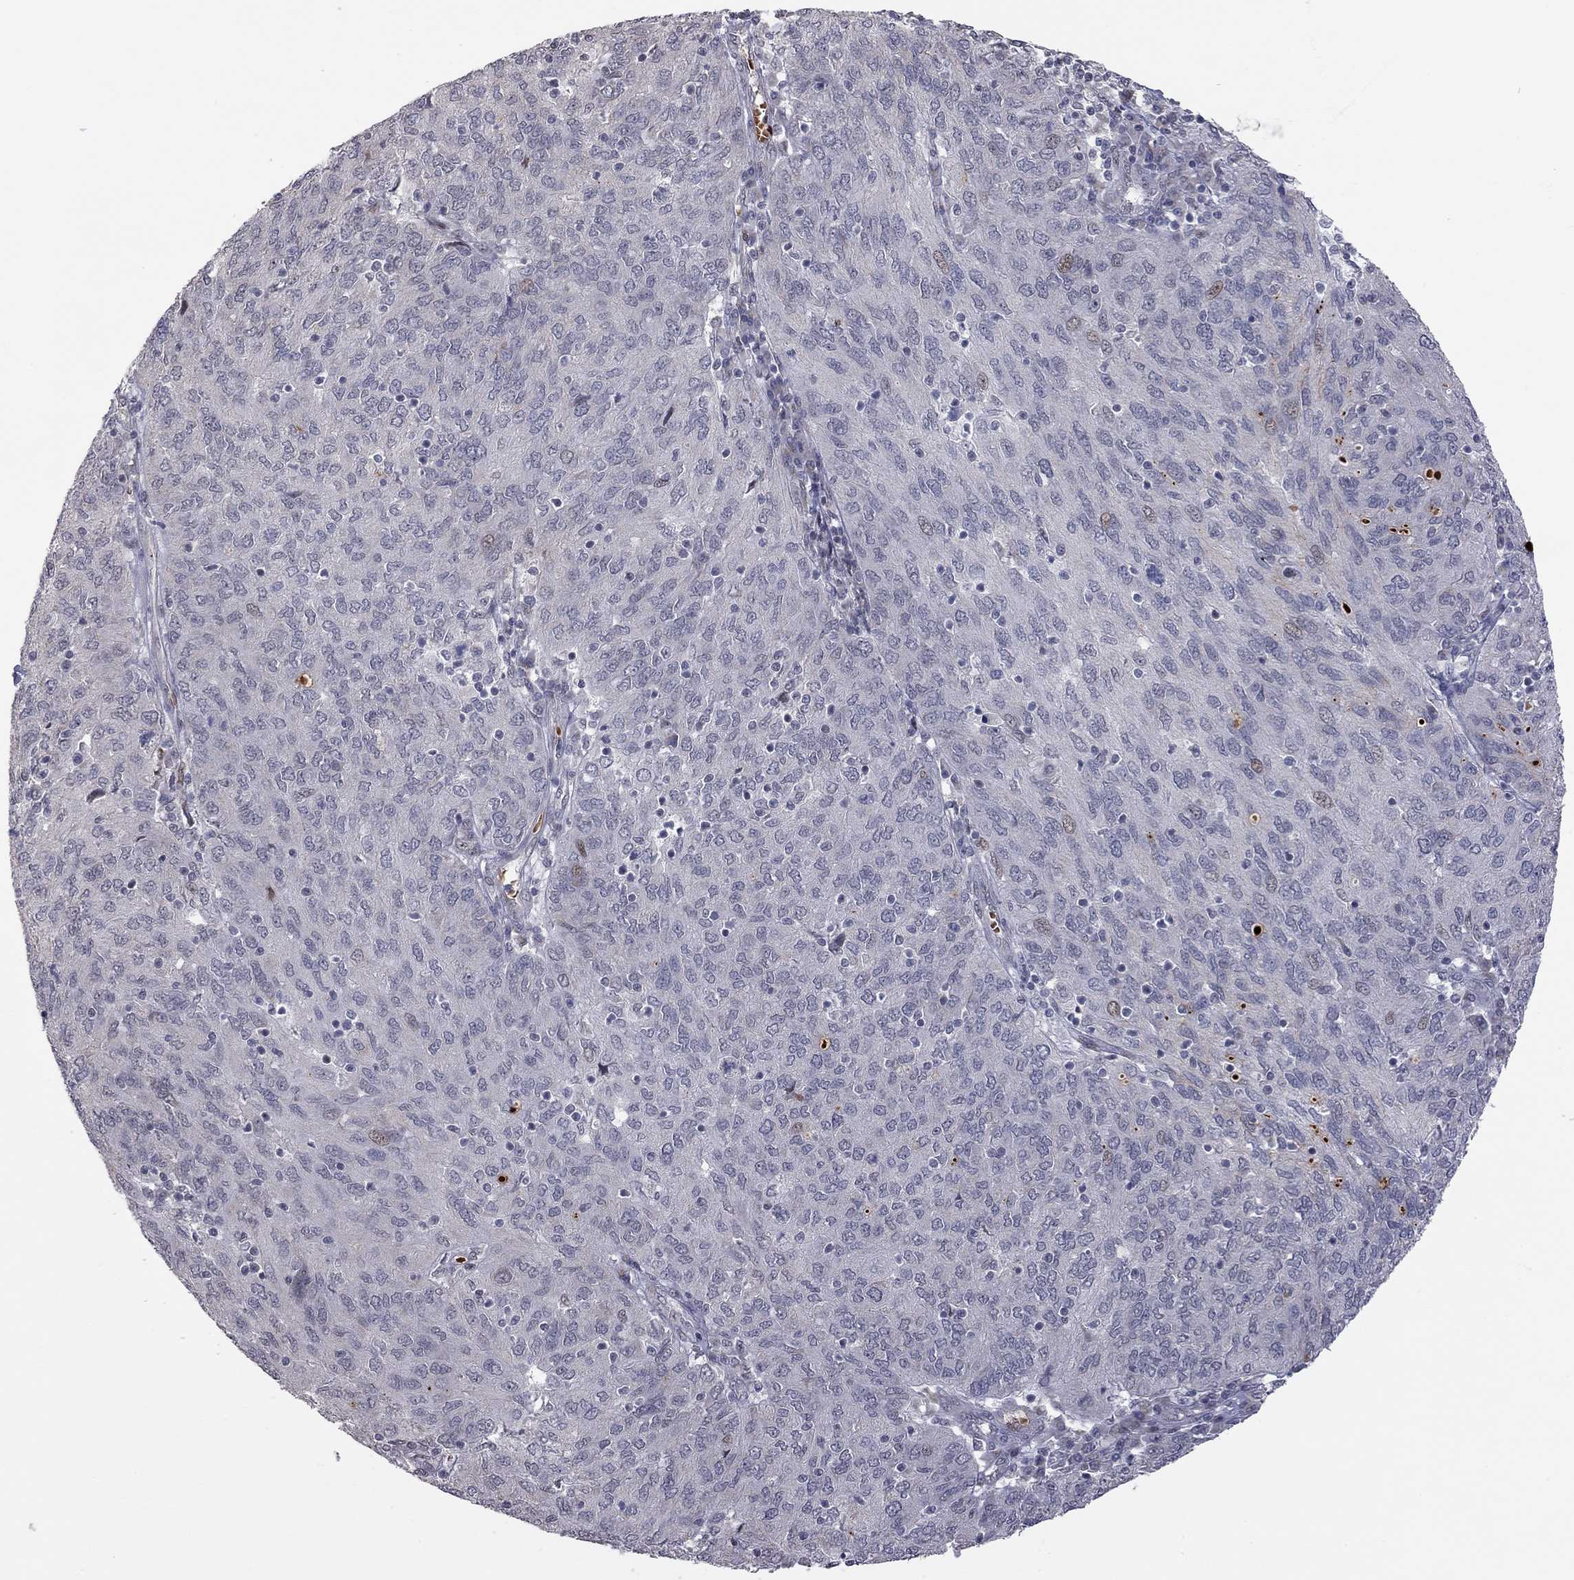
{"staining": {"intensity": "negative", "quantity": "none", "location": "none"}, "tissue": "ovarian cancer", "cell_type": "Tumor cells", "image_type": "cancer", "snomed": [{"axis": "morphology", "description": "Carcinoma, endometroid"}, {"axis": "topography", "description": "Ovary"}], "caption": "A micrograph of human ovarian endometroid carcinoma is negative for staining in tumor cells. Brightfield microscopy of immunohistochemistry stained with DAB (3,3'-diaminobenzidine) (brown) and hematoxylin (blue), captured at high magnification.", "gene": "MC3R", "patient": {"sex": "female", "age": 50}}